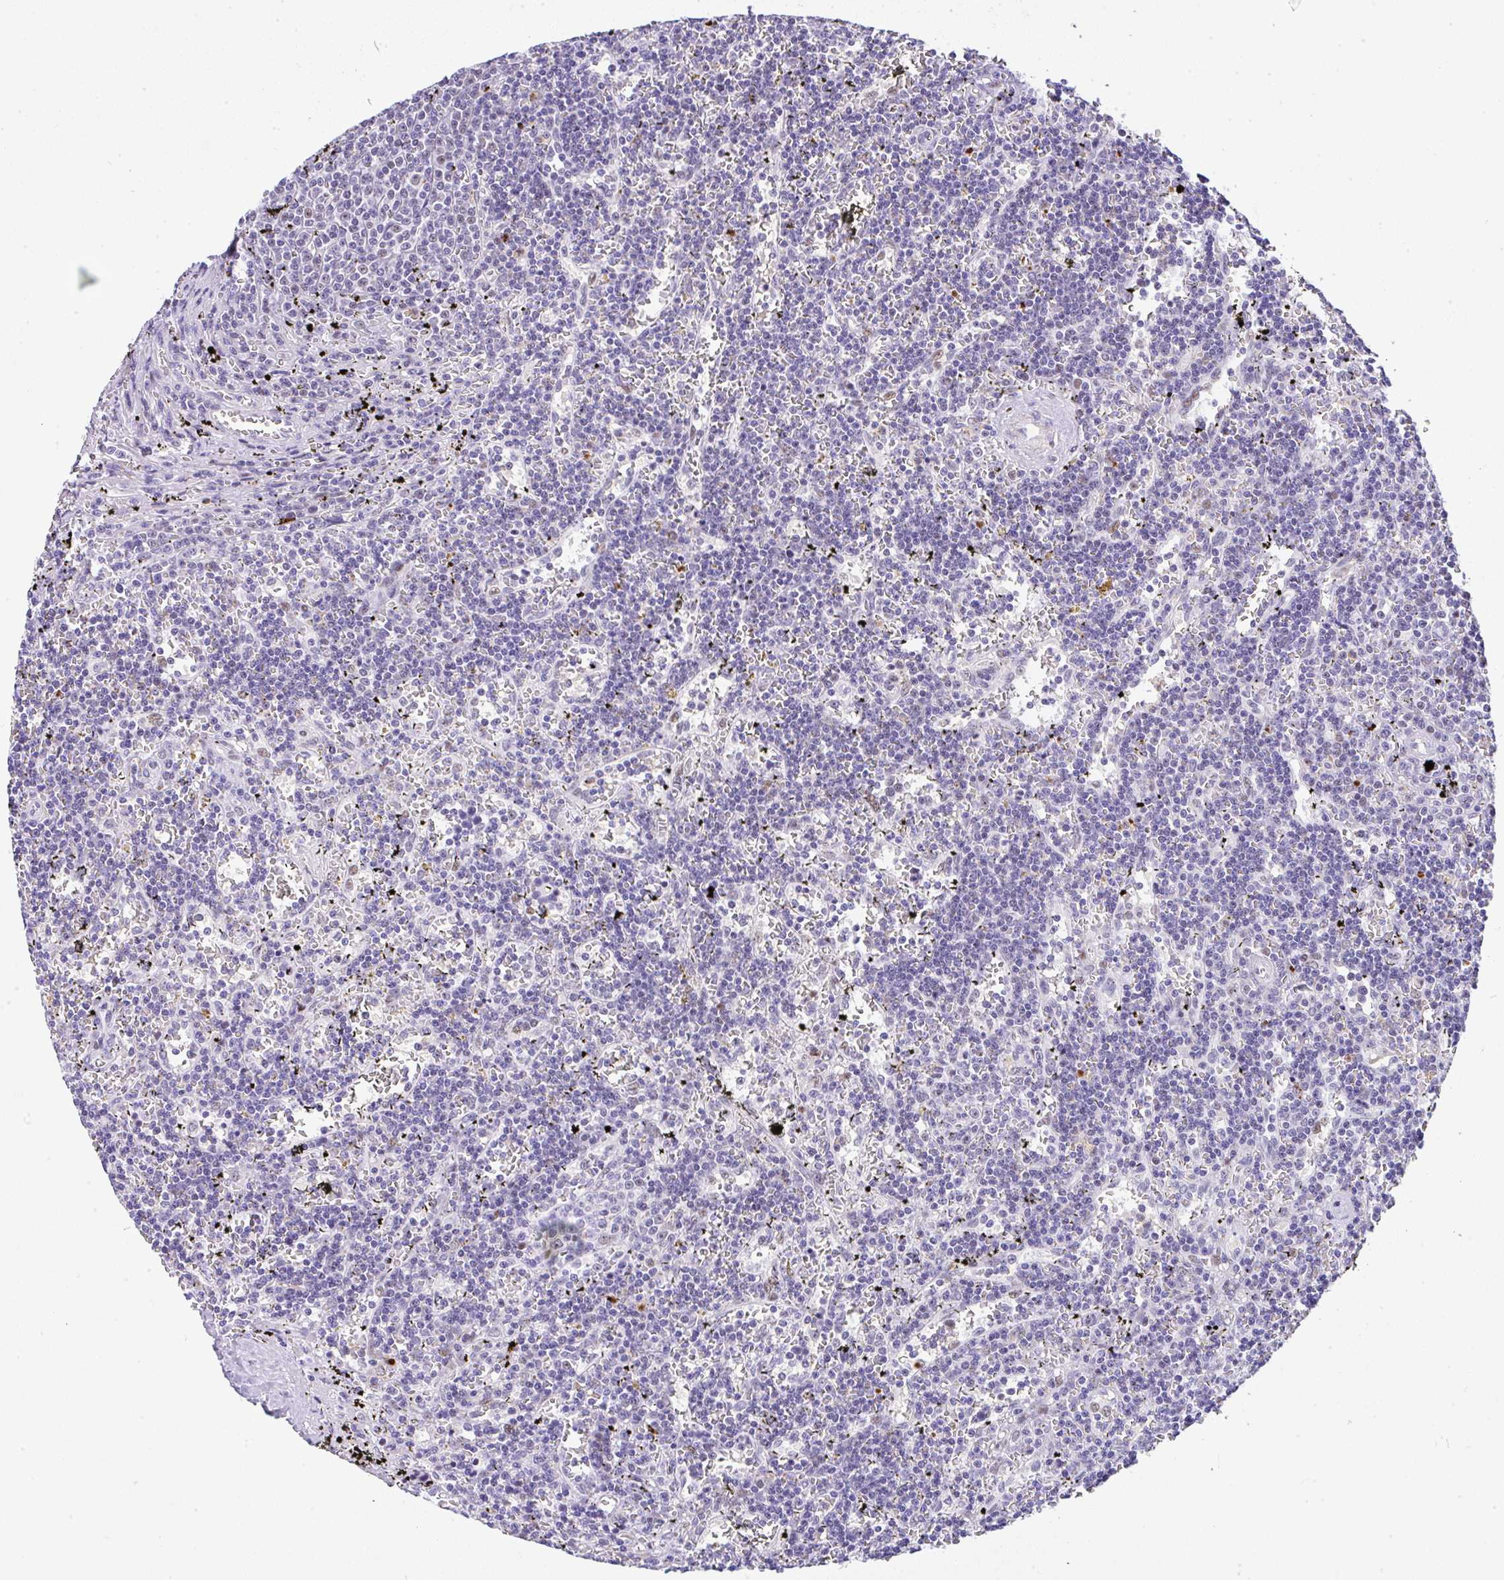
{"staining": {"intensity": "weak", "quantity": "<25%", "location": "nuclear"}, "tissue": "lymphoma", "cell_type": "Tumor cells", "image_type": "cancer", "snomed": [{"axis": "morphology", "description": "Malignant lymphoma, non-Hodgkin's type, Low grade"}, {"axis": "topography", "description": "Spleen"}], "caption": "Immunohistochemistry histopathology image of human malignant lymphoma, non-Hodgkin's type (low-grade) stained for a protein (brown), which displays no positivity in tumor cells. (DAB (3,3'-diaminobenzidine) immunohistochemistry, high magnification).", "gene": "NR1D2", "patient": {"sex": "male", "age": 60}}